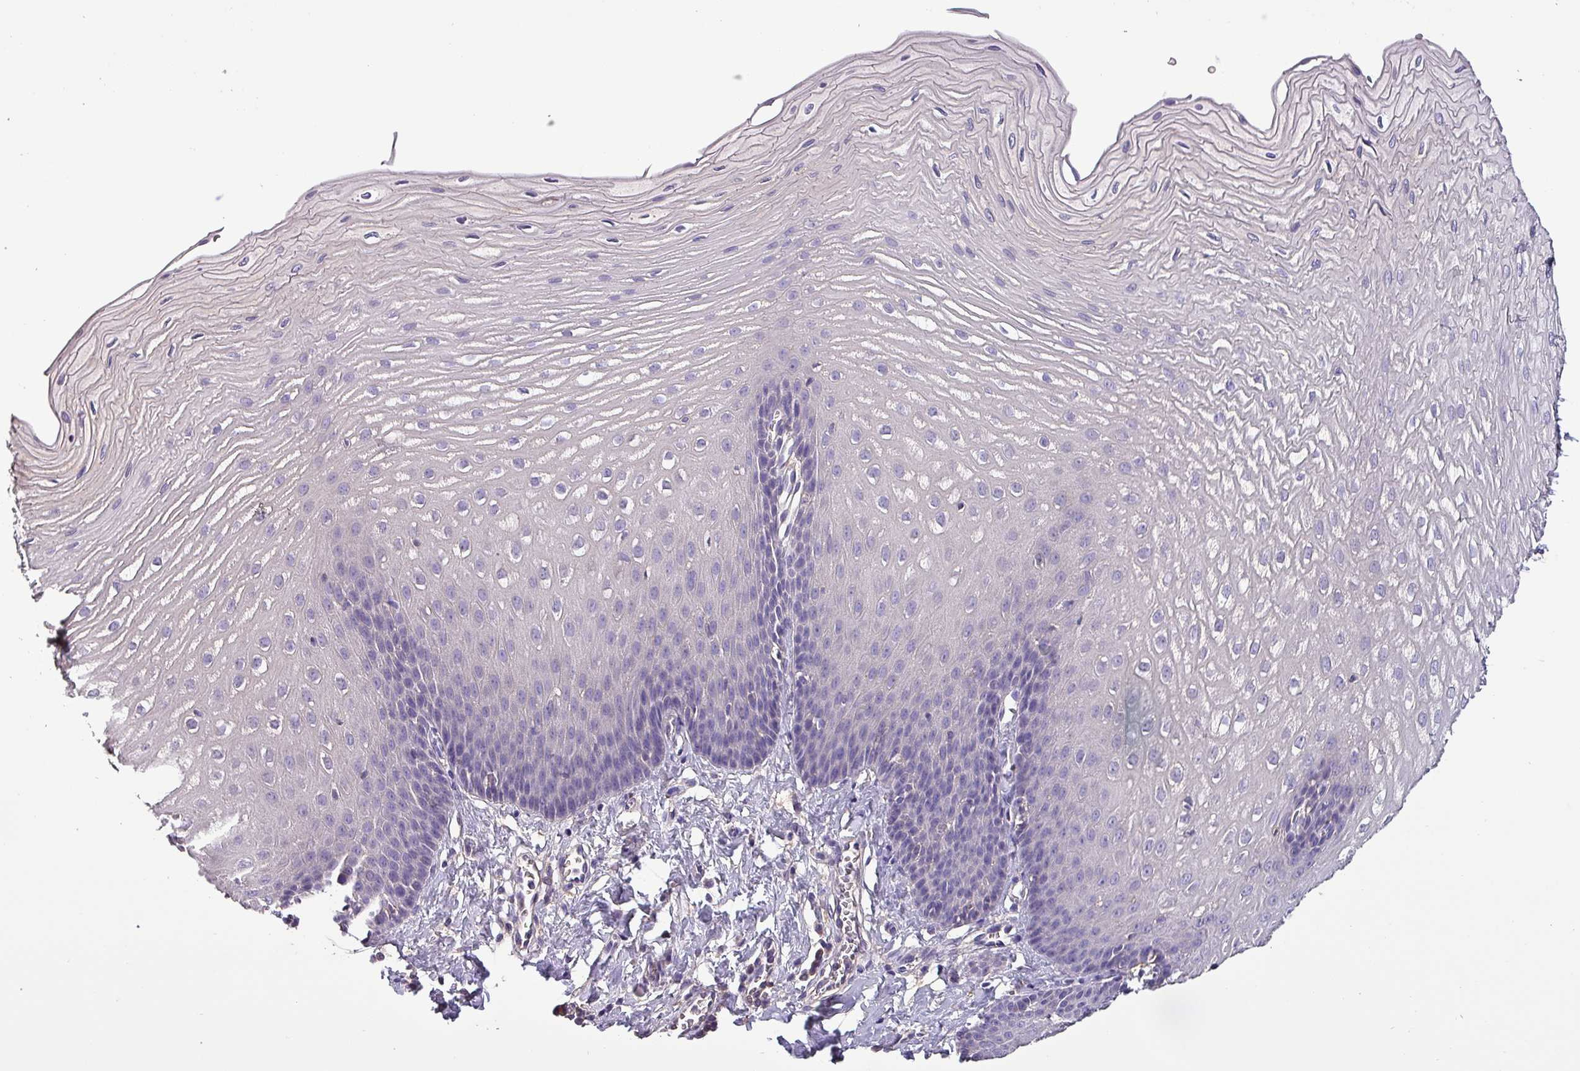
{"staining": {"intensity": "negative", "quantity": "none", "location": "none"}, "tissue": "esophagus", "cell_type": "Squamous epithelial cells", "image_type": "normal", "snomed": [{"axis": "morphology", "description": "Normal tissue, NOS"}, {"axis": "topography", "description": "Esophagus"}], "caption": "An immunohistochemistry histopathology image of benign esophagus is shown. There is no staining in squamous epithelial cells of esophagus.", "gene": "HTRA4", "patient": {"sex": "male", "age": 70}}